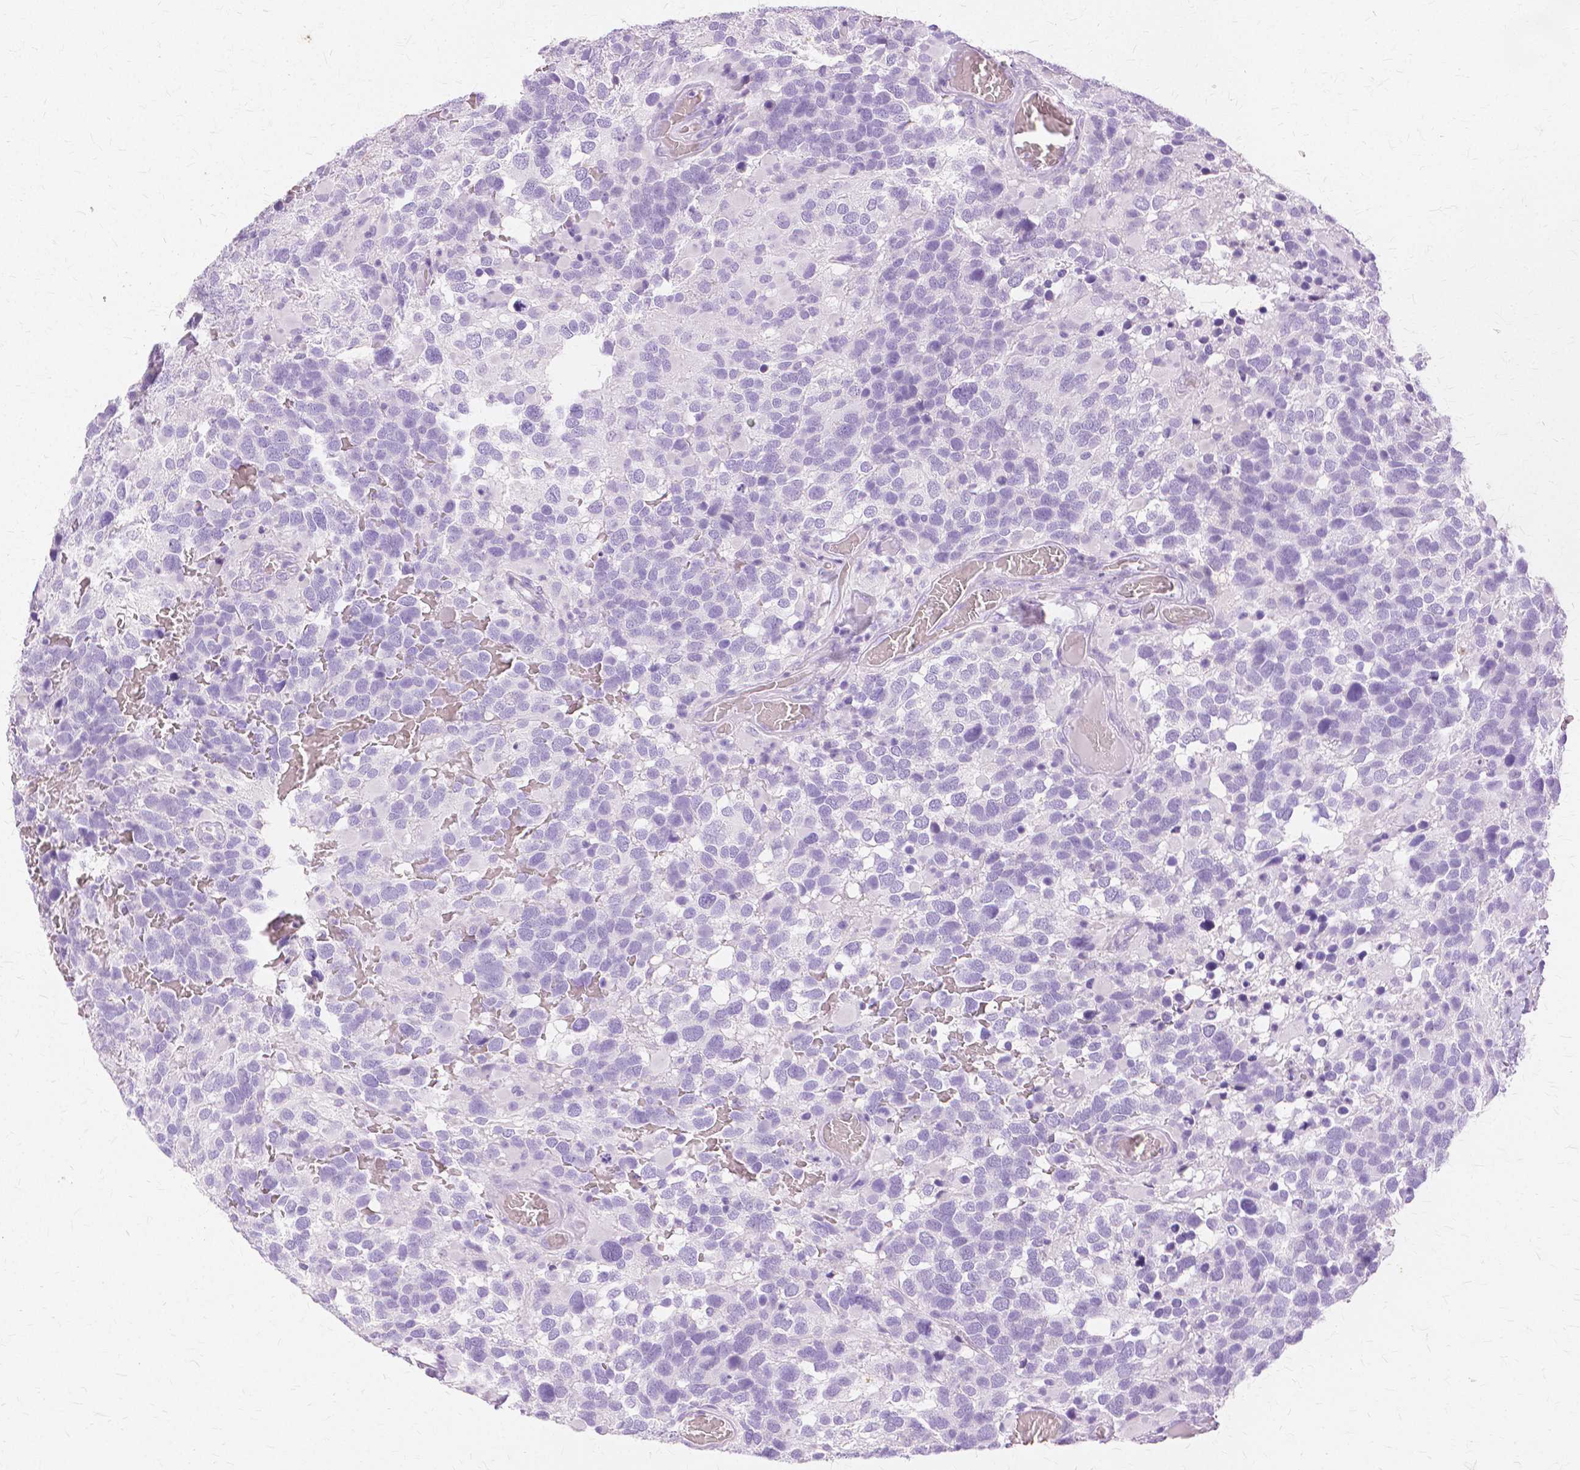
{"staining": {"intensity": "negative", "quantity": "none", "location": "none"}, "tissue": "glioma", "cell_type": "Tumor cells", "image_type": "cancer", "snomed": [{"axis": "morphology", "description": "Glioma, malignant, High grade"}, {"axis": "topography", "description": "Brain"}], "caption": "Immunohistochemical staining of malignant high-grade glioma displays no significant positivity in tumor cells.", "gene": "TGM1", "patient": {"sex": "female", "age": 40}}